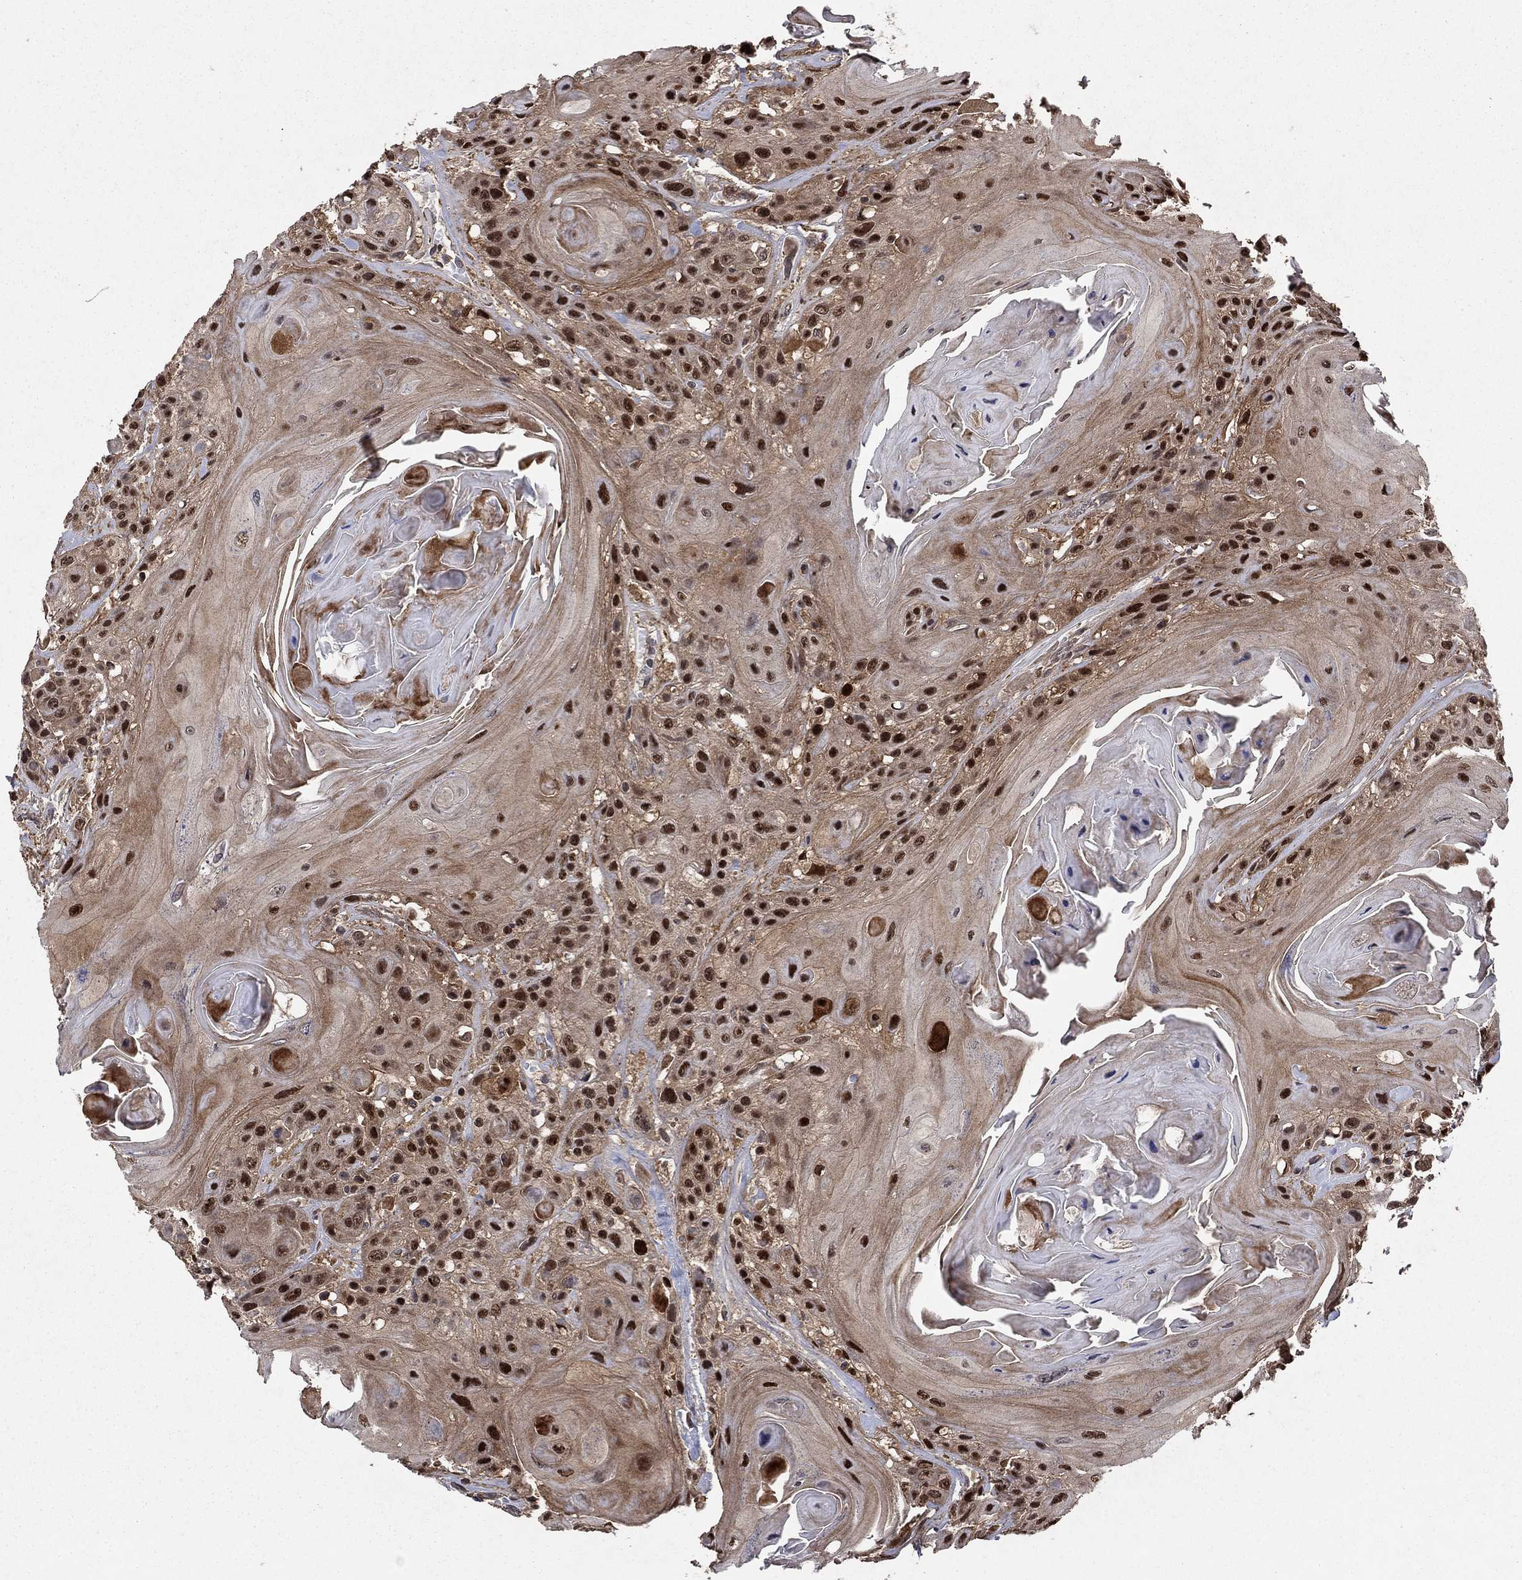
{"staining": {"intensity": "strong", "quantity": ">75%", "location": "cytoplasmic/membranous,nuclear"}, "tissue": "head and neck cancer", "cell_type": "Tumor cells", "image_type": "cancer", "snomed": [{"axis": "morphology", "description": "Squamous cell carcinoma, NOS"}, {"axis": "topography", "description": "Head-Neck"}], "caption": "DAB immunohistochemical staining of head and neck cancer (squamous cell carcinoma) demonstrates strong cytoplasmic/membranous and nuclear protein positivity in approximately >75% of tumor cells. (brown staining indicates protein expression, while blue staining denotes nuclei).", "gene": "CCDC66", "patient": {"sex": "female", "age": 59}}